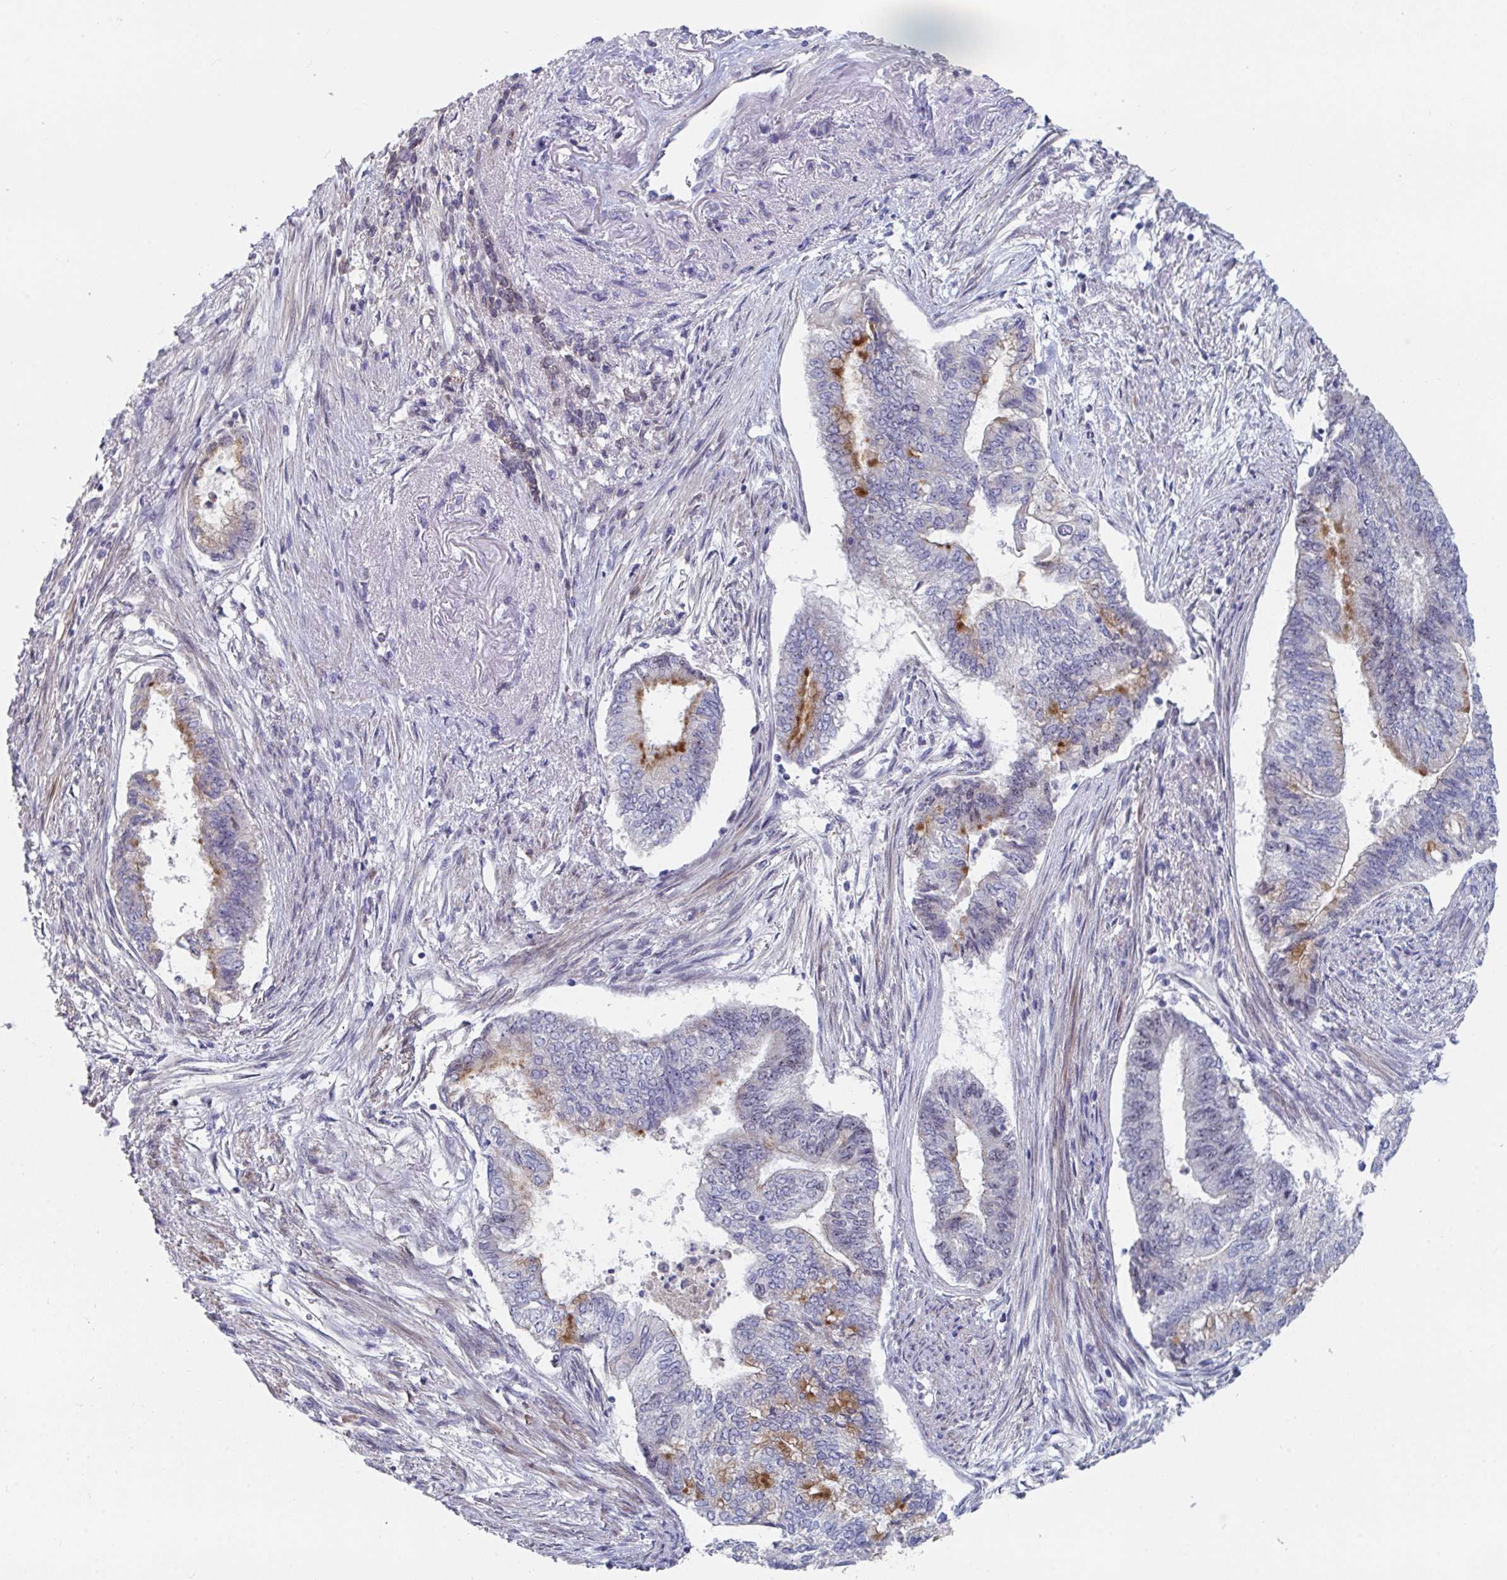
{"staining": {"intensity": "moderate", "quantity": "<25%", "location": "cytoplasmic/membranous"}, "tissue": "endometrial cancer", "cell_type": "Tumor cells", "image_type": "cancer", "snomed": [{"axis": "morphology", "description": "Adenocarcinoma, NOS"}, {"axis": "topography", "description": "Endometrium"}], "caption": "Immunohistochemical staining of endometrial cancer (adenocarcinoma) reveals low levels of moderate cytoplasmic/membranous positivity in about <25% of tumor cells. (brown staining indicates protein expression, while blue staining denotes nuclei).", "gene": "CENPT", "patient": {"sex": "female", "age": 65}}